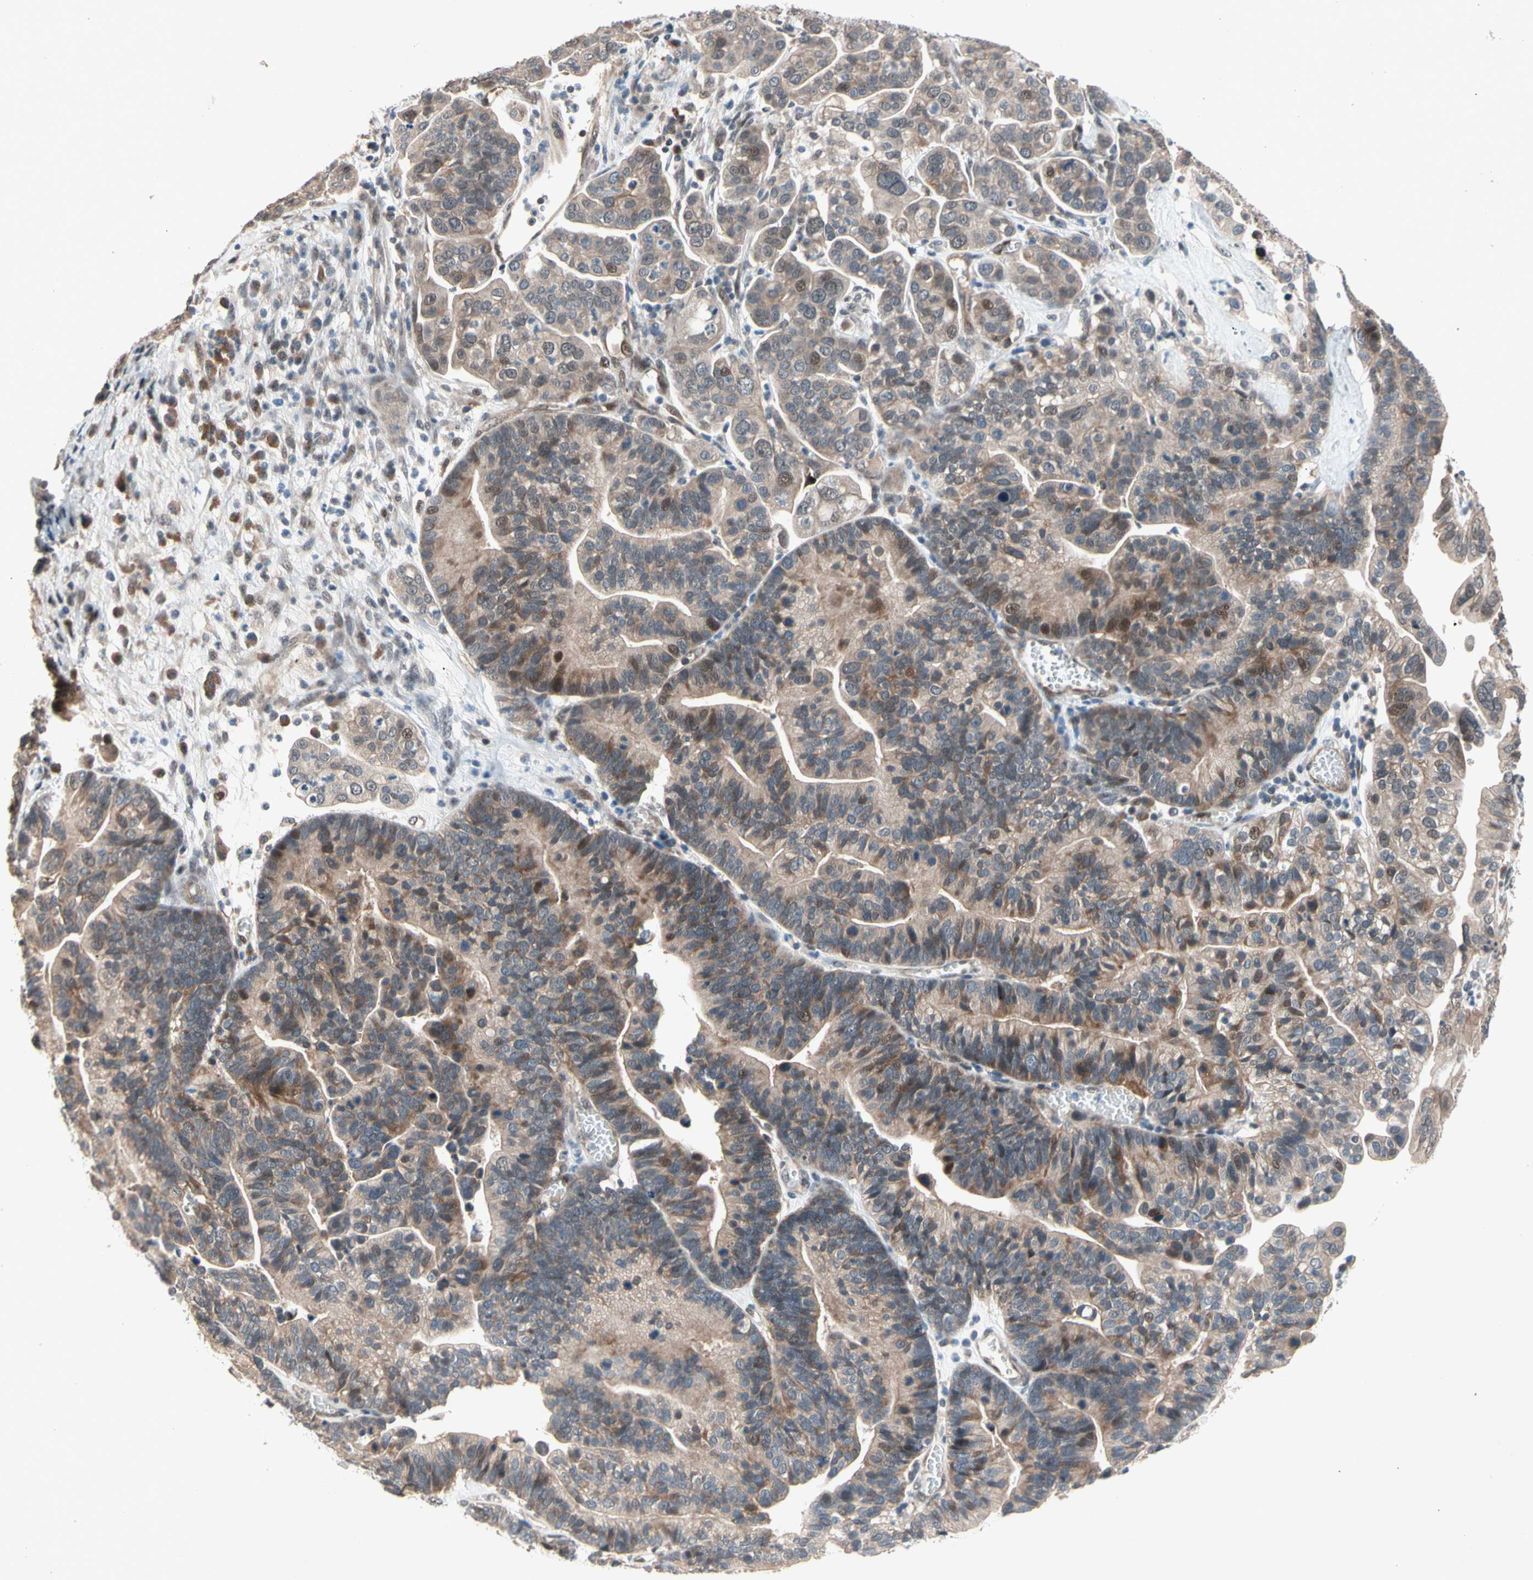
{"staining": {"intensity": "weak", "quantity": ">75%", "location": "cytoplasmic/membranous"}, "tissue": "ovarian cancer", "cell_type": "Tumor cells", "image_type": "cancer", "snomed": [{"axis": "morphology", "description": "Cystadenocarcinoma, serous, NOS"}, {"axis": "topography", "description": "Ovary"}], "caption": "Protein positivity by IHC demonstrates weak cytoplasmic/membranous staining in approximately >75% of tumor cells in ovarian serous cystadenocarcinoma.", "gene": "NGEF", "patient": {"sex": "female", "age": 56}}